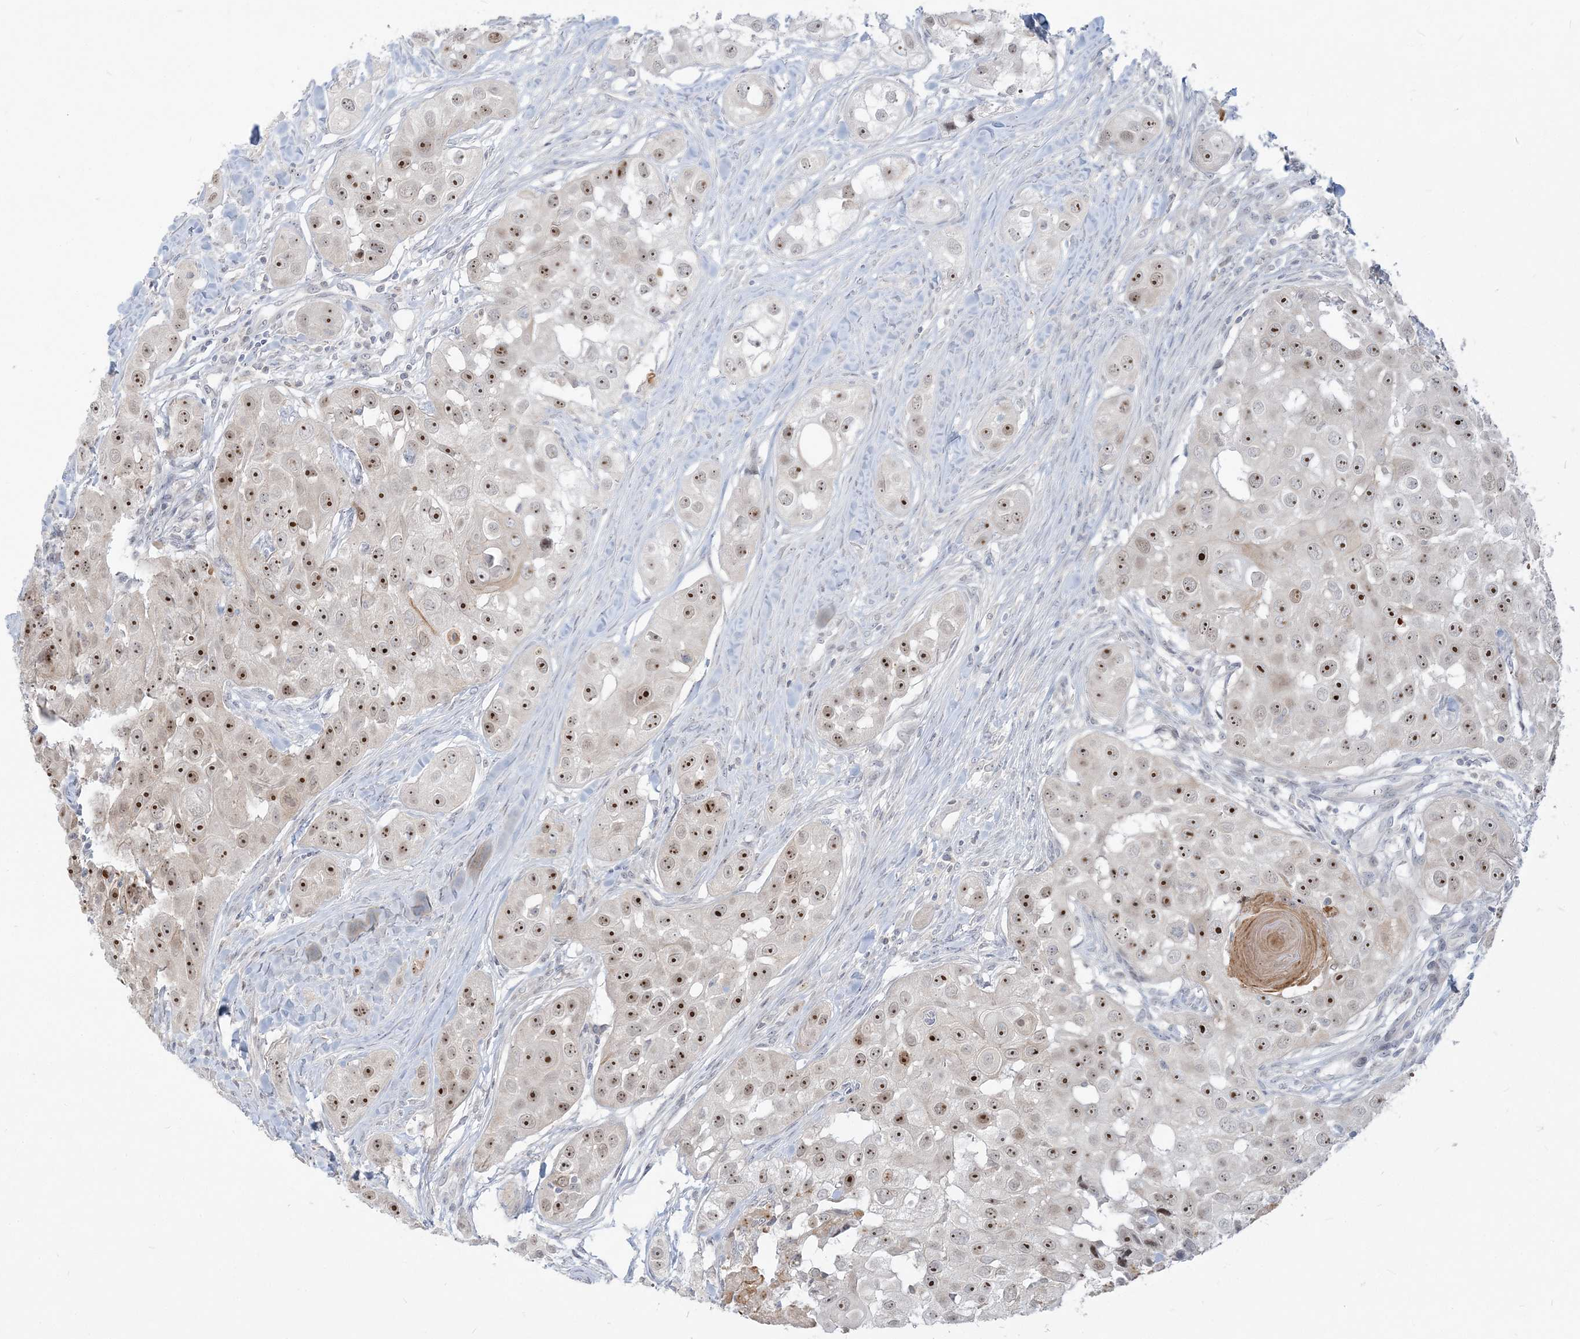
{"staining": {"intensity": "strong", "quantity": "25%-75%", "location": "nuclear"}, "tissue": "head and neck cancer", "cell_type": "Tumor cells", "image_type": "cancer", "snomed": [{"axis": "morphology", "description": "Normal tissue, NOS"}, {"axis": "morphology", "description": "Squamous cell carcinoma, NOS"}, {"axis": "topography", "description": "Skeletal muscle"}, {"axis": "topography", "description": "Head-Neck"}], "caption": "Strong nuclear protein staining is present in approximately 25%-75% of tumor cells in head and neck cancer.", "gene": "SDAD1", "patient": {"sex": "male", "age": 51}}